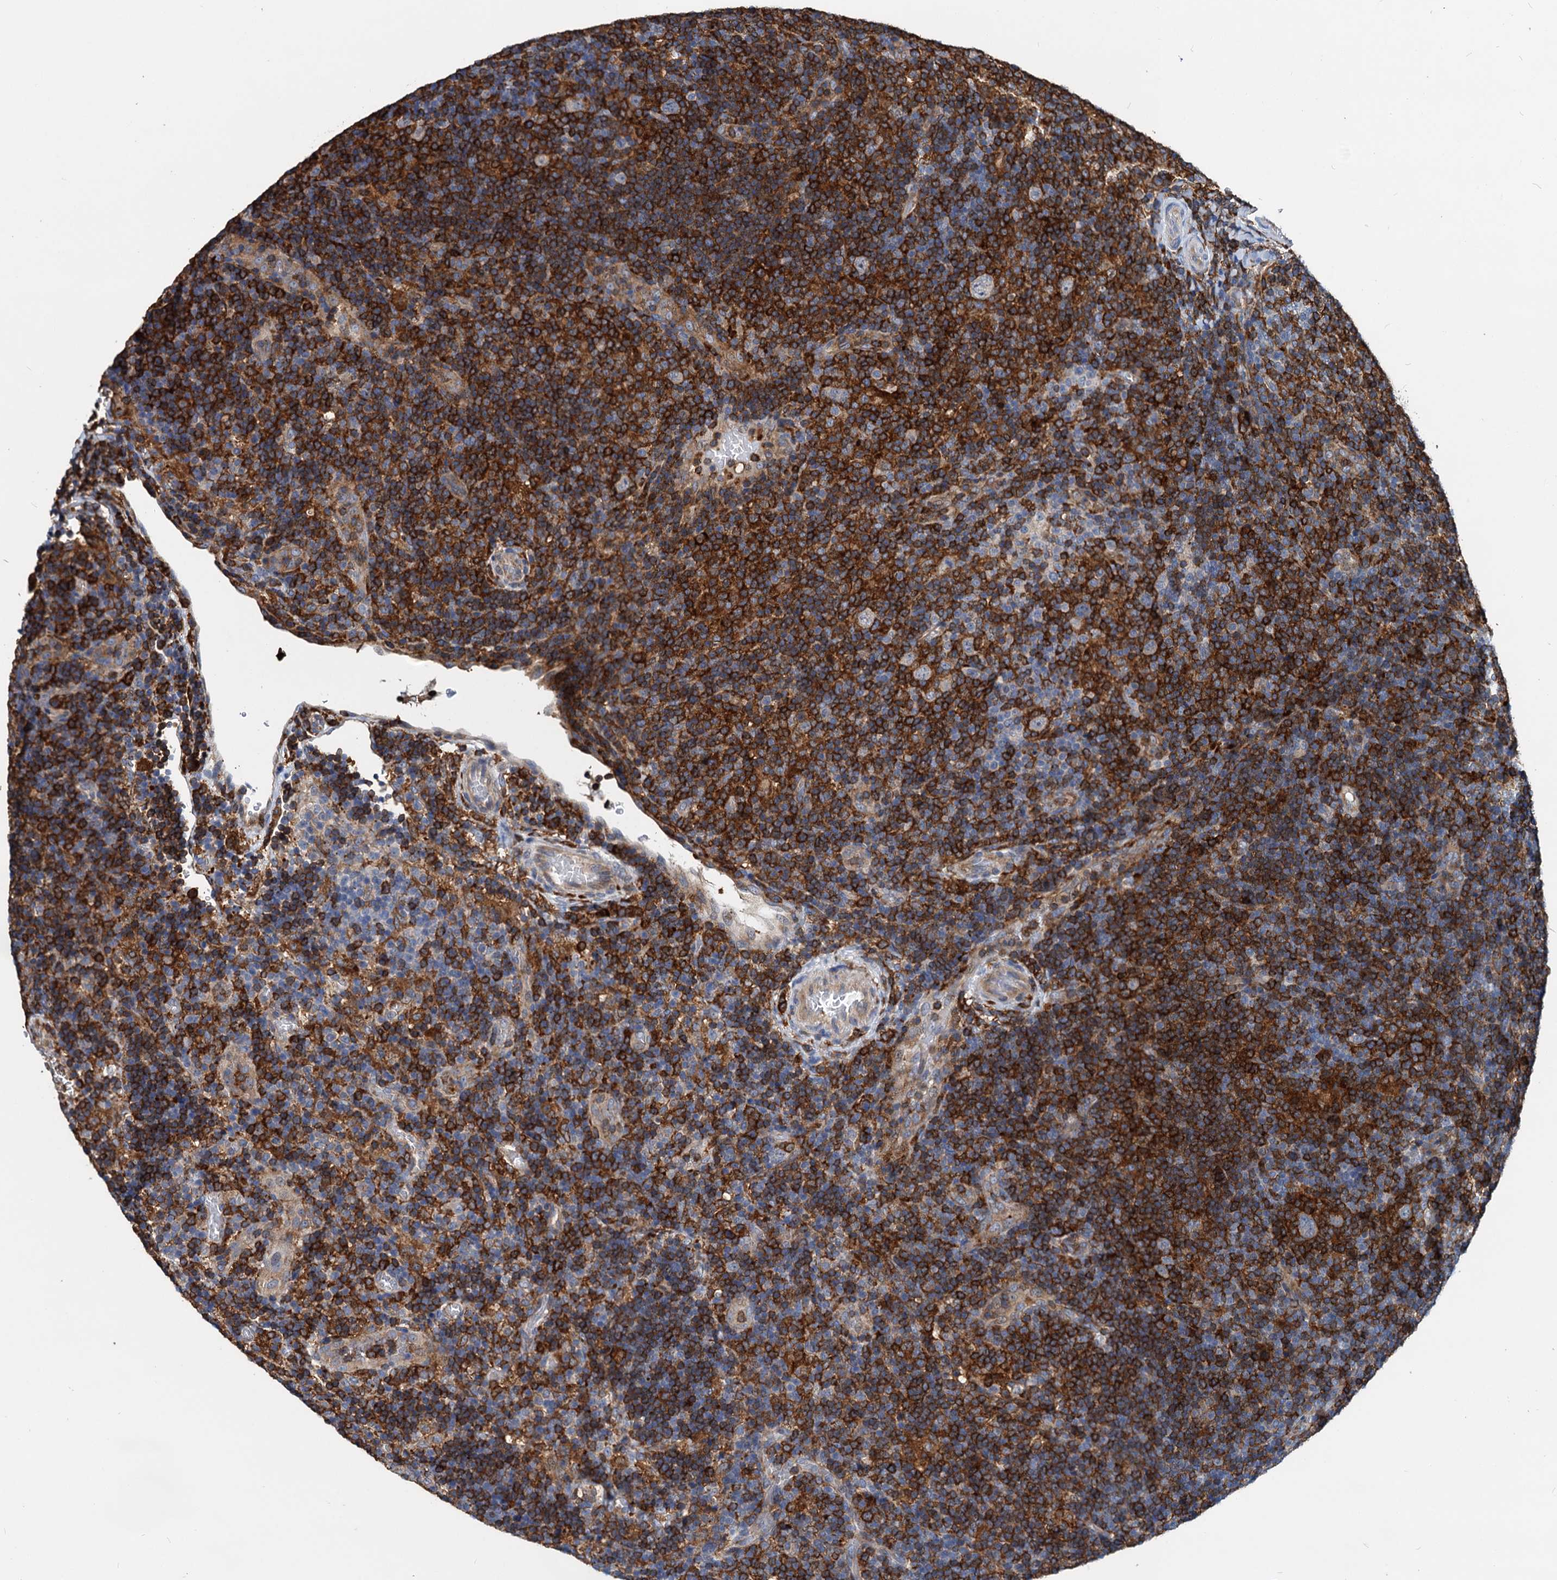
{"staining": {"intensity": "weak", "quantity": "<25%", "location": "cytoplasmic/membranous"}, "tissue": "lymphoma", "cell_type": "Tumor cells", "image_type": "cancer", "snomed": [{"axis": "morphology", "description": "Hodgkin's disease, NOS"}, {"axis": "topography", "description": "Lymph node"}], "caption": "Micrograph shows no protein expression in tumor cells of lymphoma tissue.", "gene": "LCP2", "patient": {"sex": "female", "age": 57}}